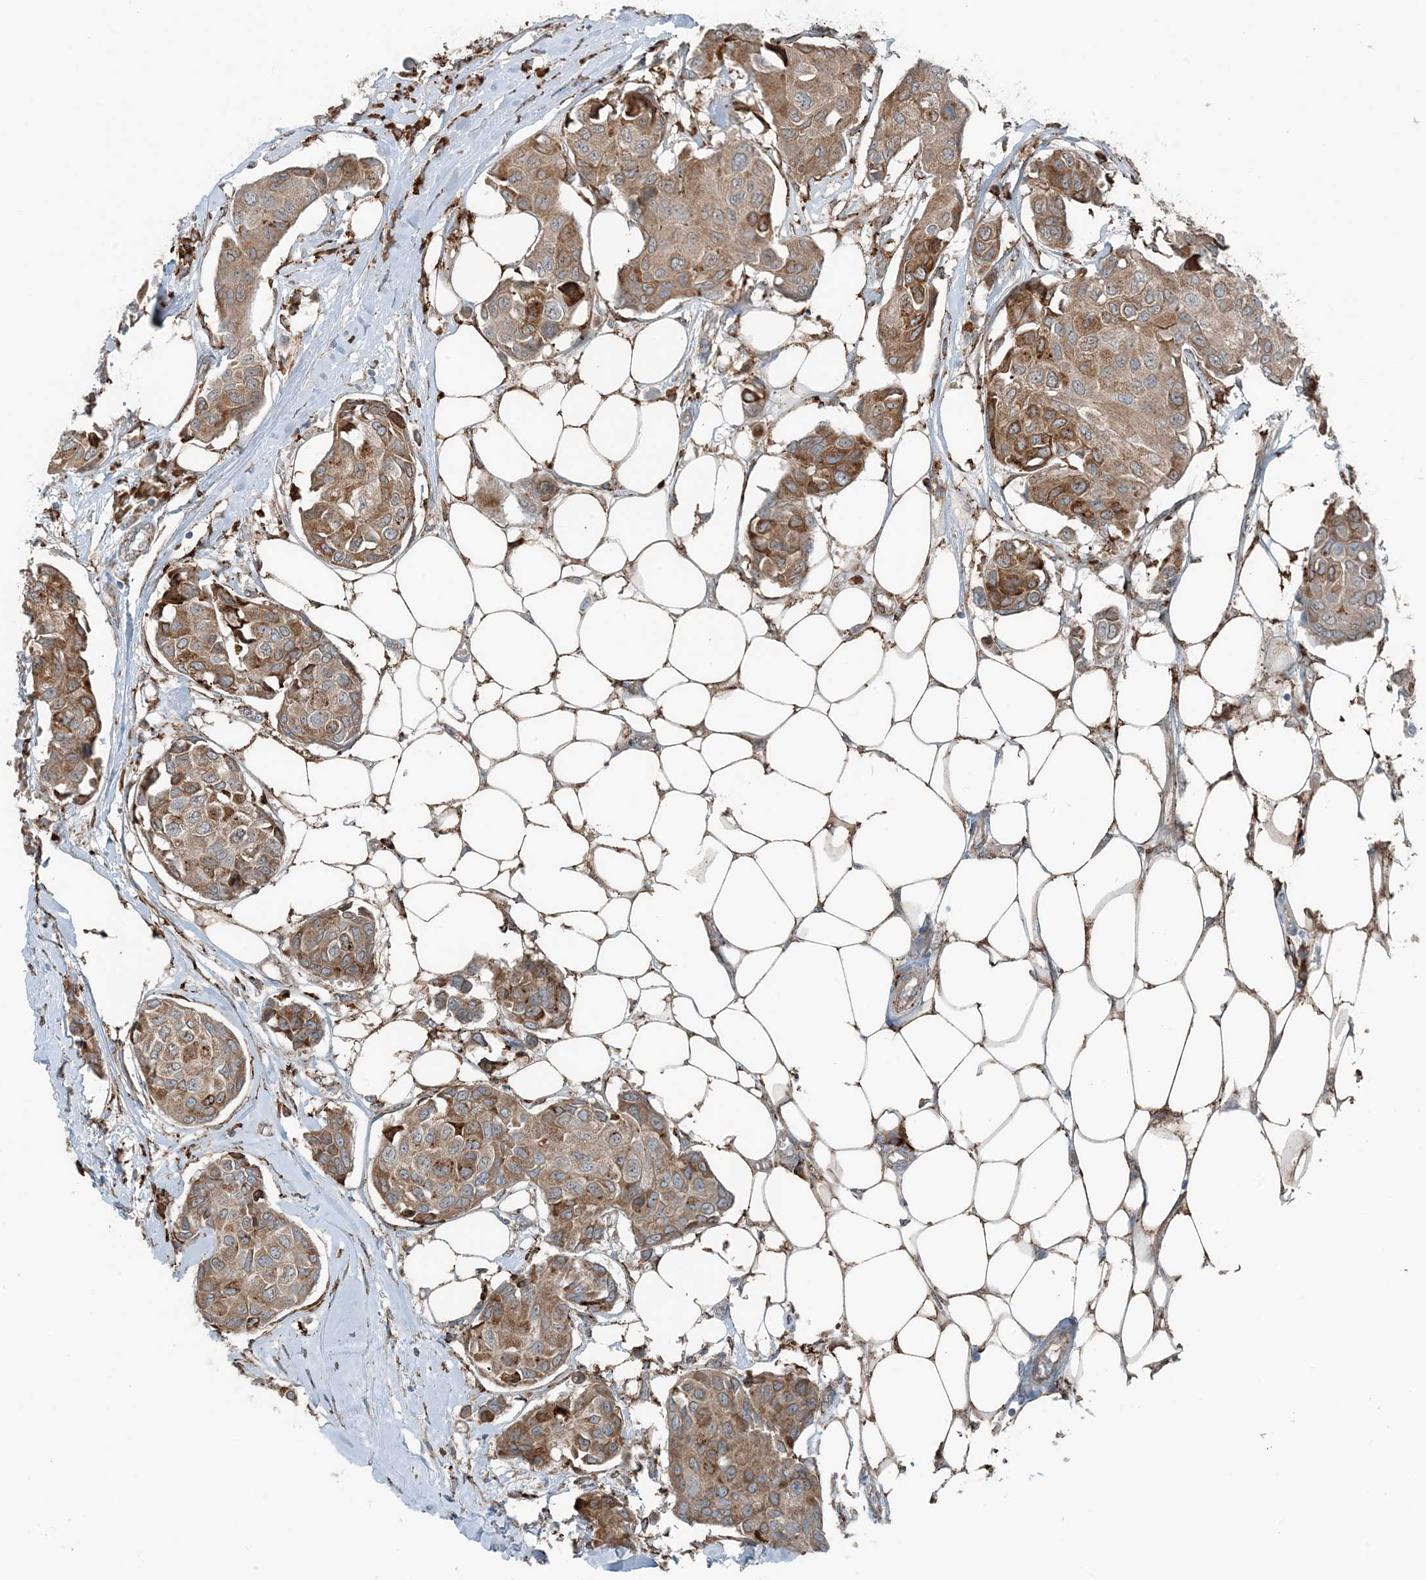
{"staining": {"intensity": "moderate", "quantity": ">75%", "location": "cytoplasmic/membranous"}, "tissue": "breast cancer", "cell_type": "Tumor cells", "image_type": "cancer", "snomed": [{"axis": "morphology", "description": "Duct carcinoma"}, {"axis": "topography", "description": "Breast"}], "caption": "This is an image of IHC staining of breast invasive ductal carcinoma, which shows moderate staining in the cytoplasmic/membranous of tumor cells.", "gene": "CERKL", "patient": {"sex": "female", "age": 80}}